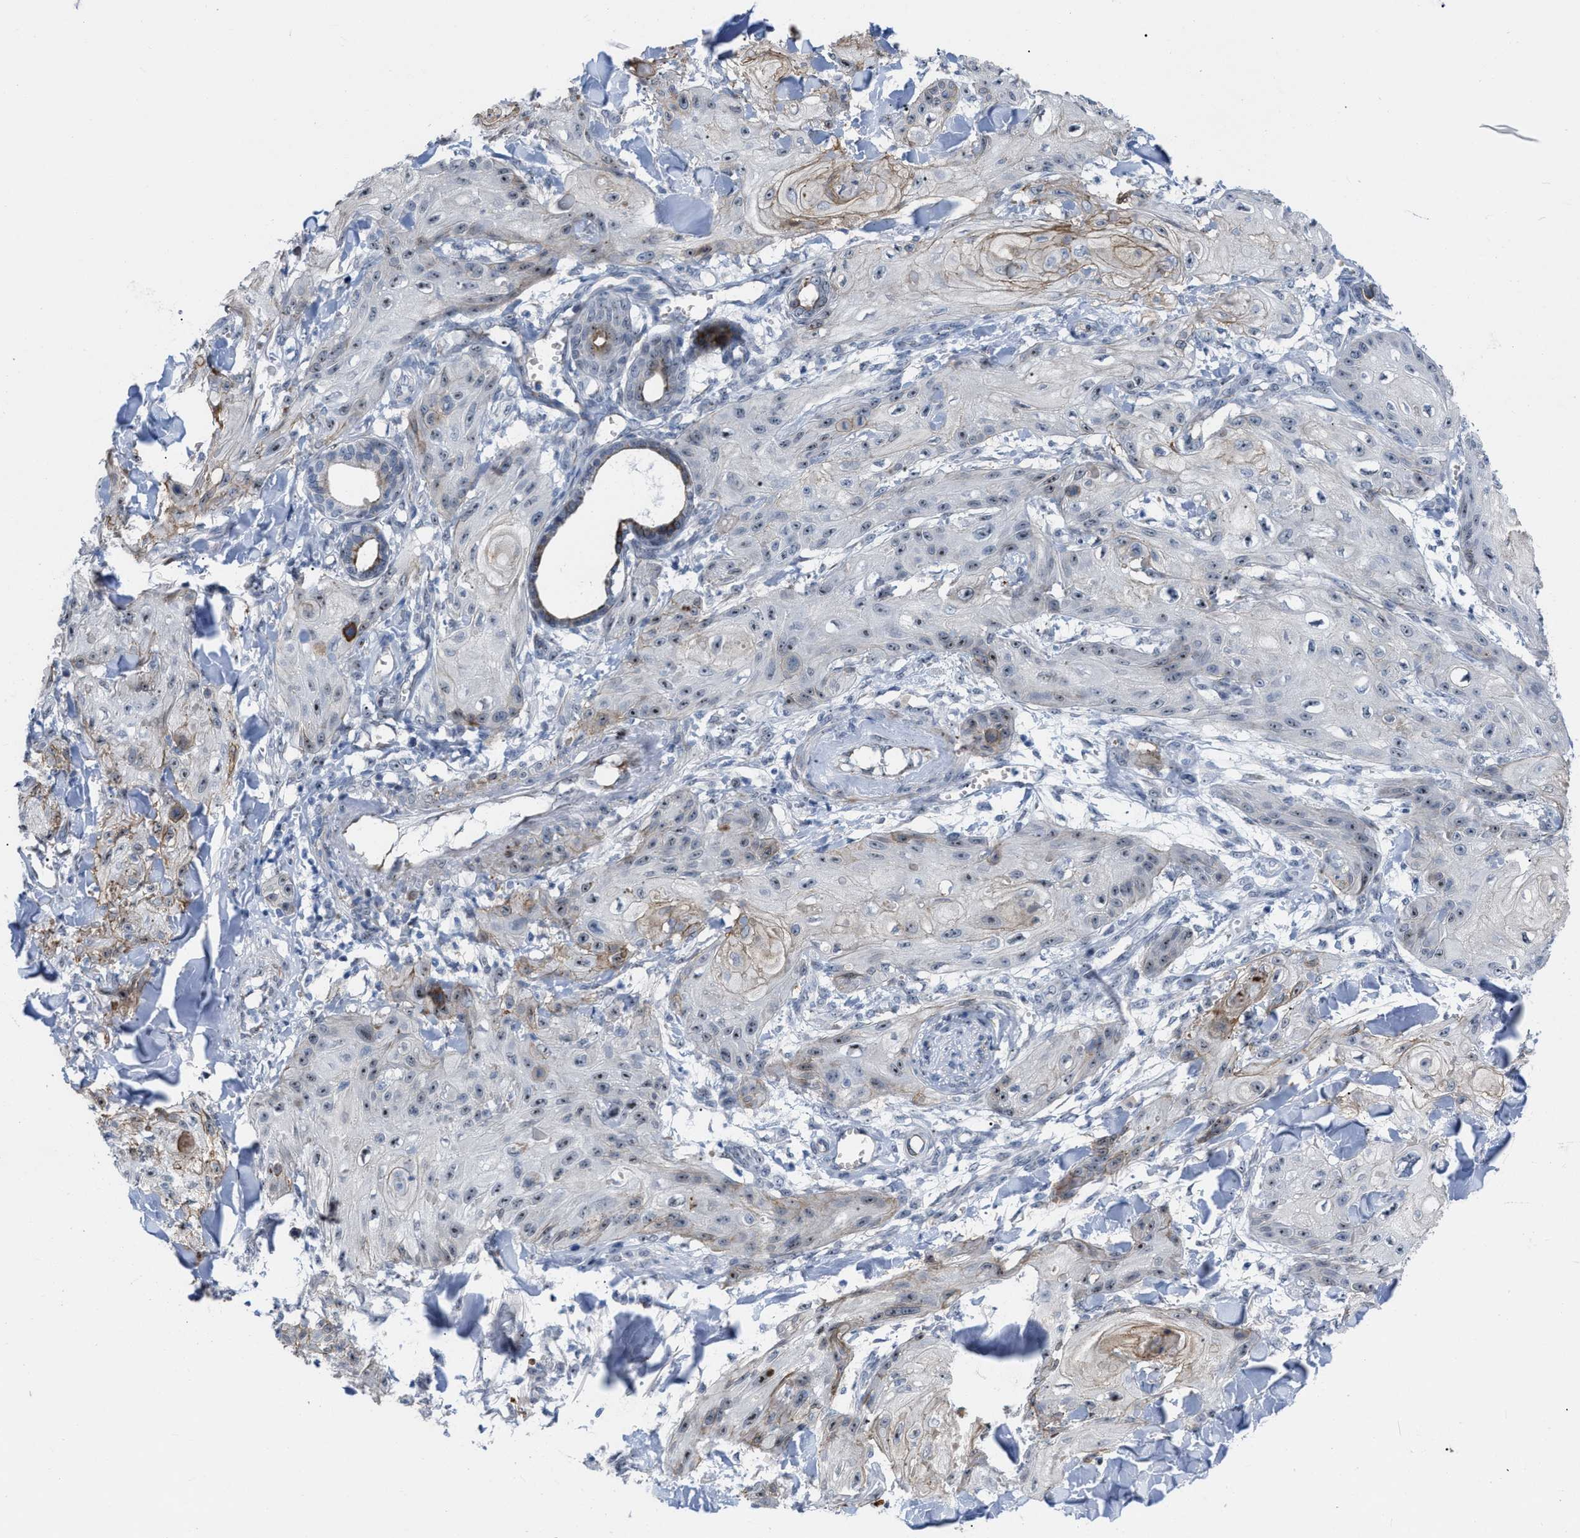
{"staining": {"intensity": "moderate", "quantity": "25%-75%", "location": "cytoplasmic/membranous,nuclear"}, "tissue": "skin cancer", "cell_type": "Tumor cells", "image_type": "cancer", "snomed": [{"axis": "morphology", "description": "Squamous cell carcinoma, NOS"}, {"axis": "topography", "description": "Skin"}], "caption": "Immunohistochemical staining of human squamous cell carcinoma (skin) exhibits medium levels of moderate cytoplasmic/membranous and nuclear staining in approximately 25%-75% of tumor cells.", "gene": "POLR1F", "patient": {"sex": "male", "age": 74}}